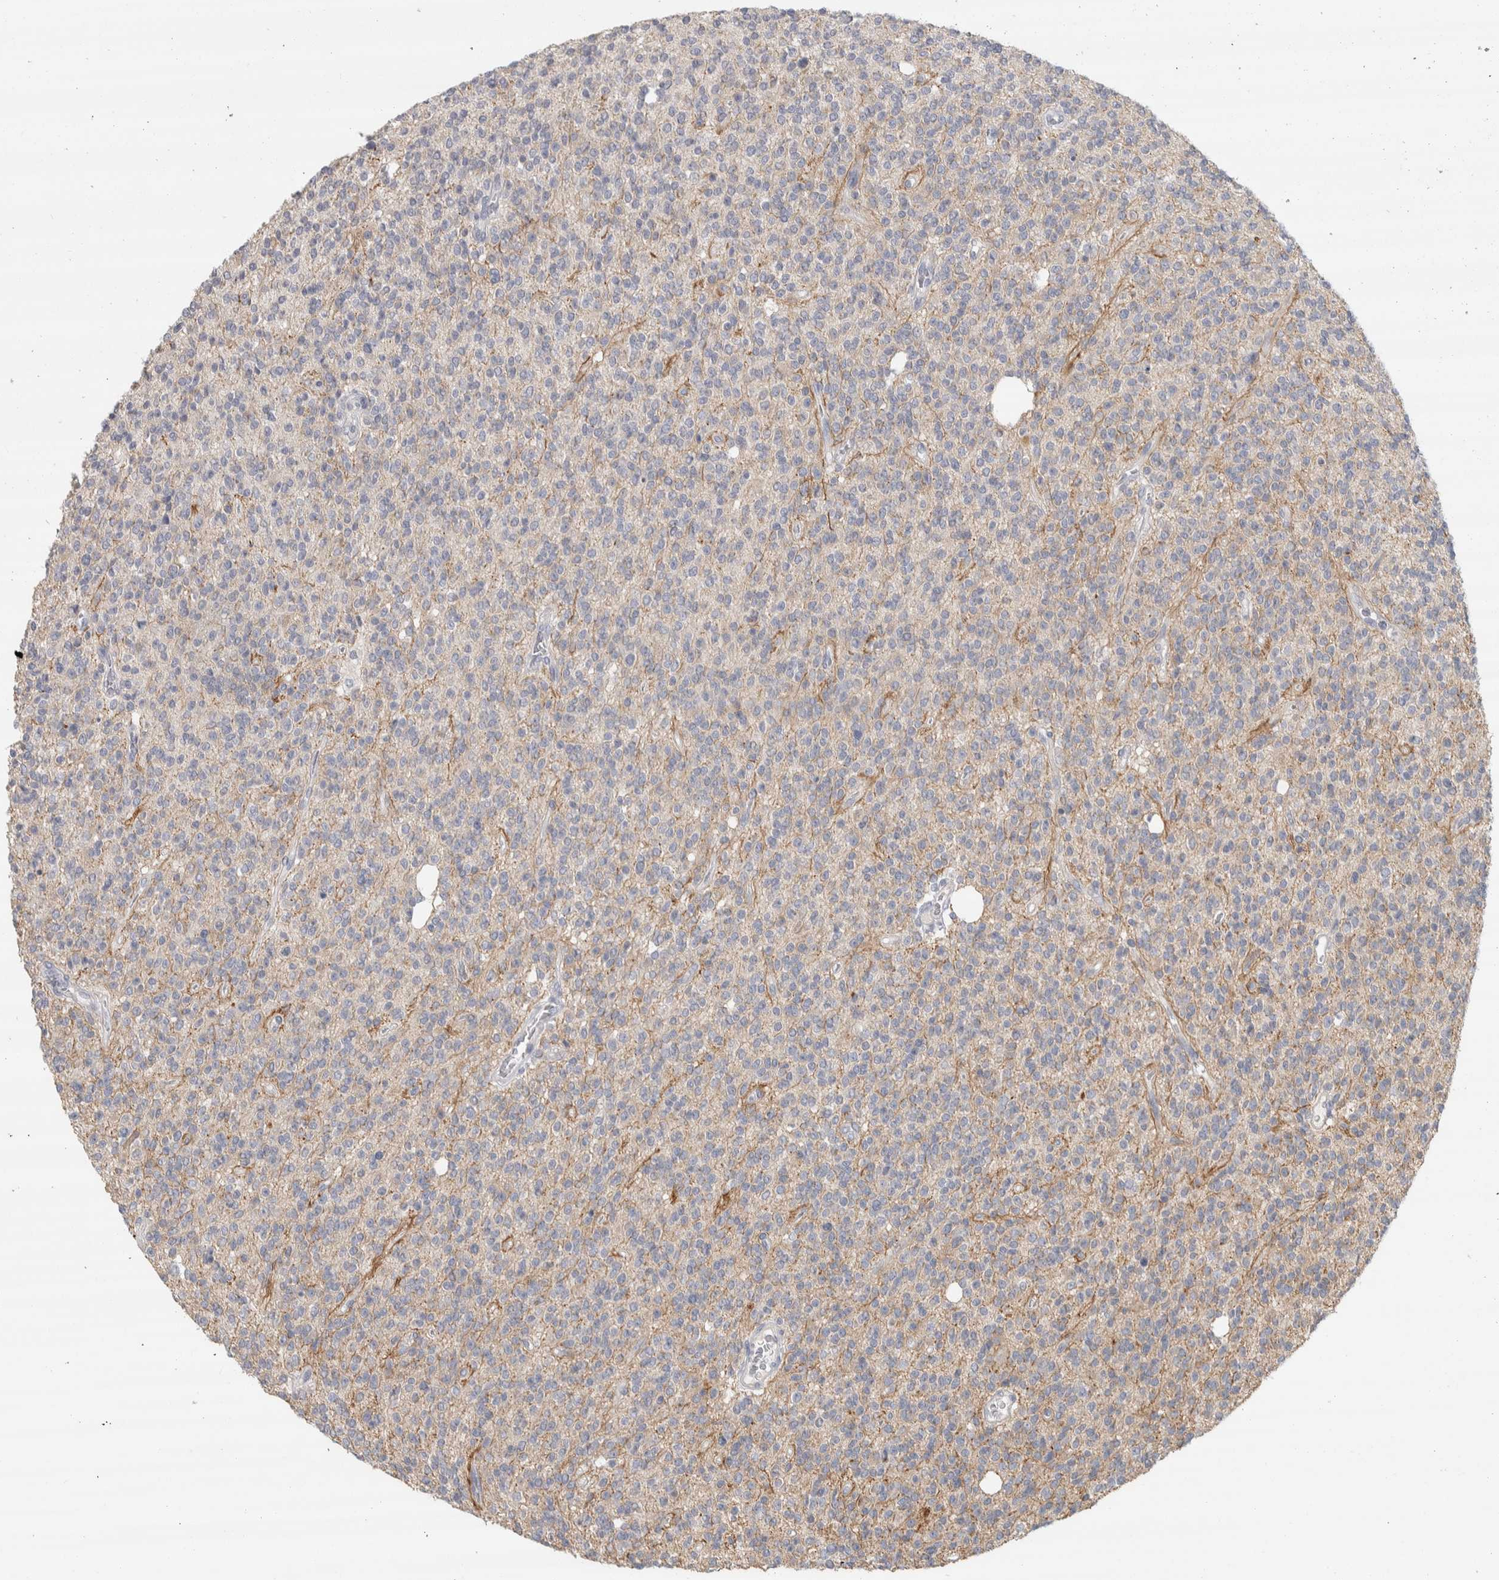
{"staining": {"intensity": "negative", "quantity": "none", "location": "none"}, "tissue": "glioma", "cell_type": "Tumor cells", "image_type": "cancer", "snomed": [{"axis": "morphology", "description": "Glioma, malignant, High grade"}, {"axis": "topography", "description": "Brain"}], "caption": "Immunohistochemistry (IHC) image of neoplastic tissue: glioma stained with DAB (3,3'-diaminobenzidine) displays no significant protein expression in tumor cells.", "gene": "DCXR", "patient": {"sex": "male", "age": 34}}